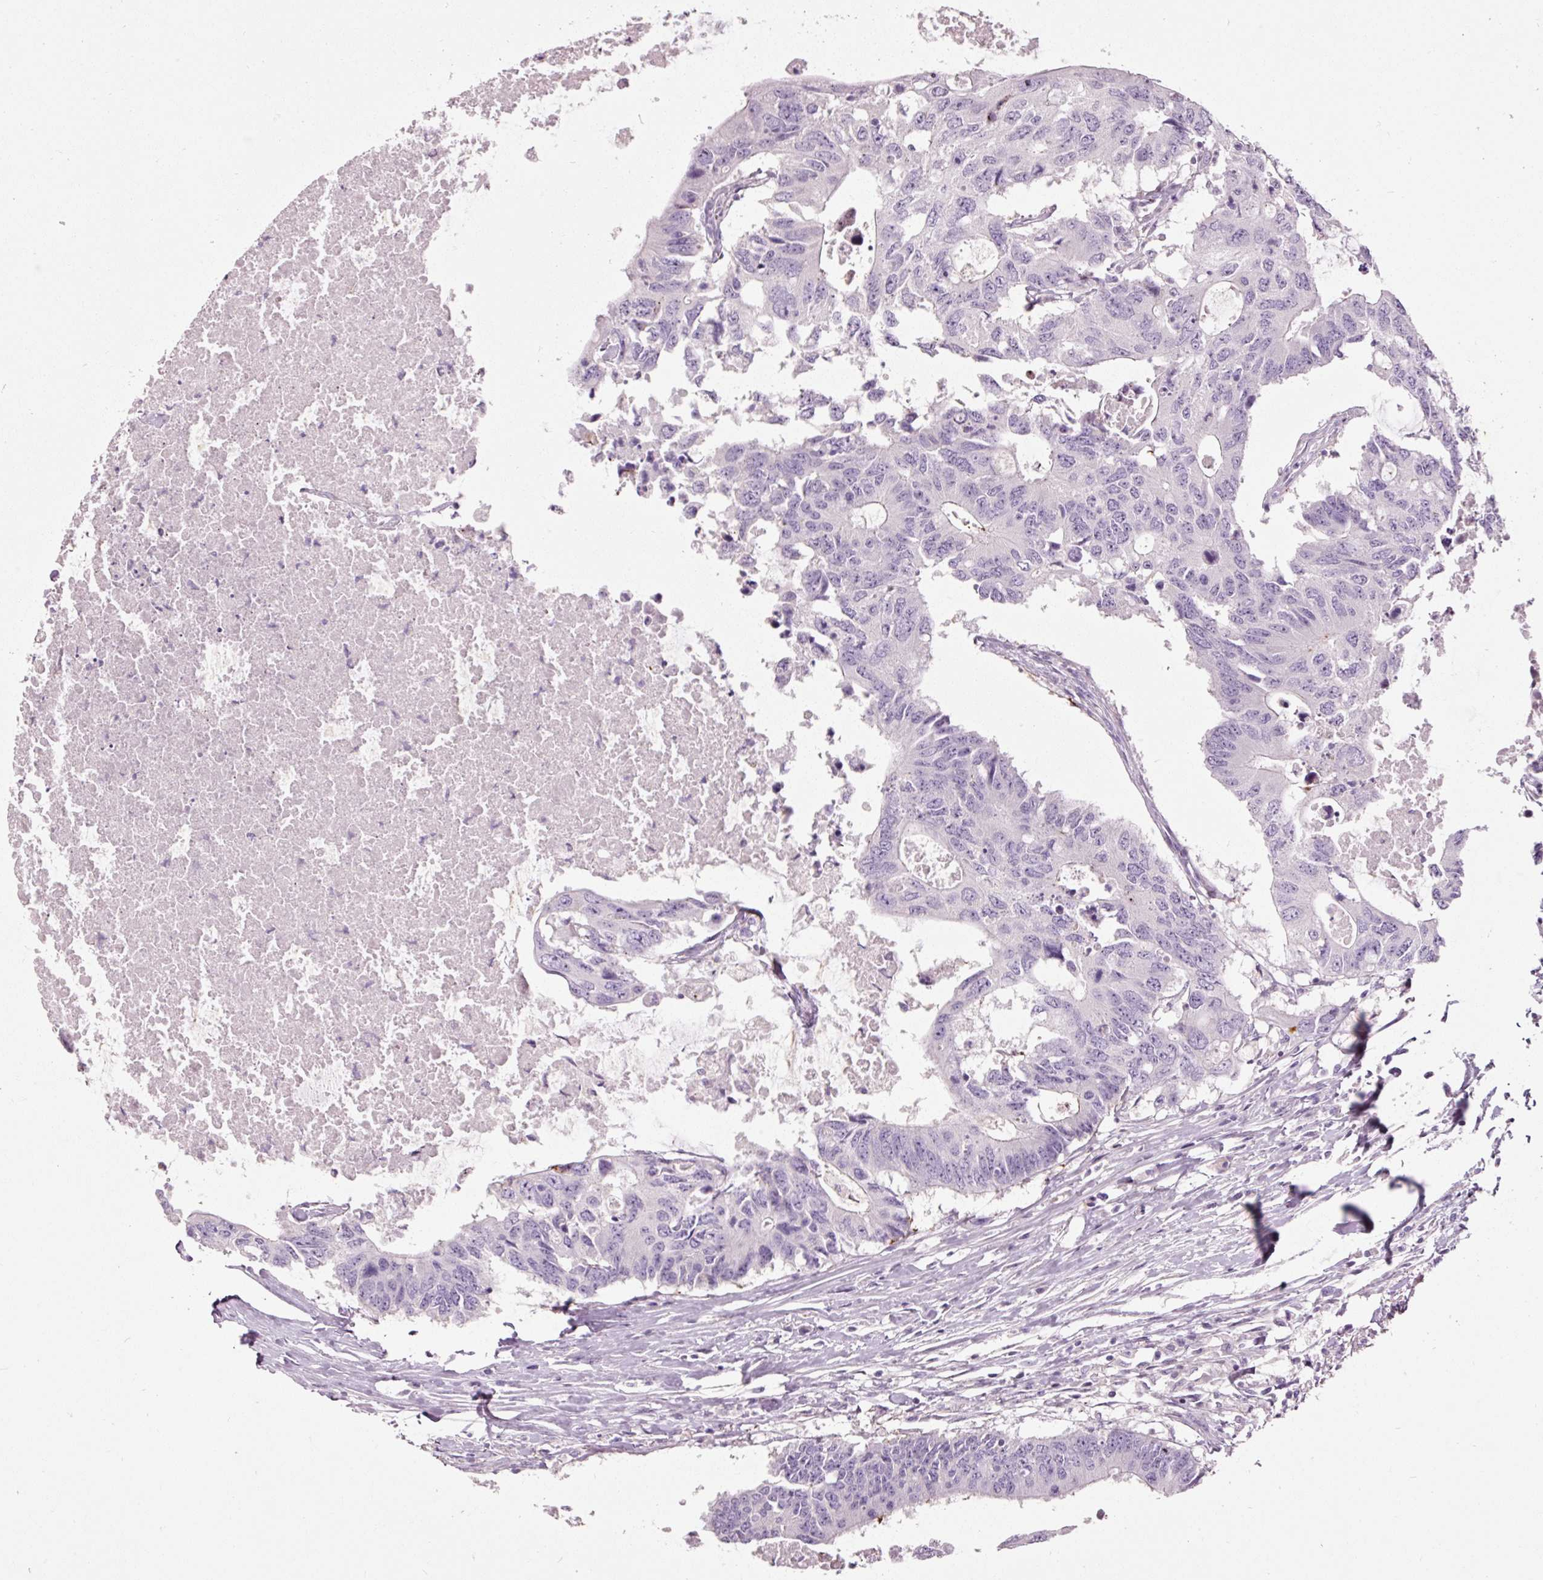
{"staining": {"intensity": "negative", "quantity": "none", "location": "none"}, "tissue": "colorectal cancer", "cell_type": "Tumor cells", "image_type": "cancer", "snomed": [{"axis": "morphology", "description": "Adenocarcinoma, NOS"}, {"axis": "topography", "description": "Colon"}], "caption": "Colorectal adenocarcinoma stained for a protein using immunohistochemistry (IHC) shows no staining tumor cells.", "gene": "MUC5AC", "patient": {"sex": "male", "age": 71}}